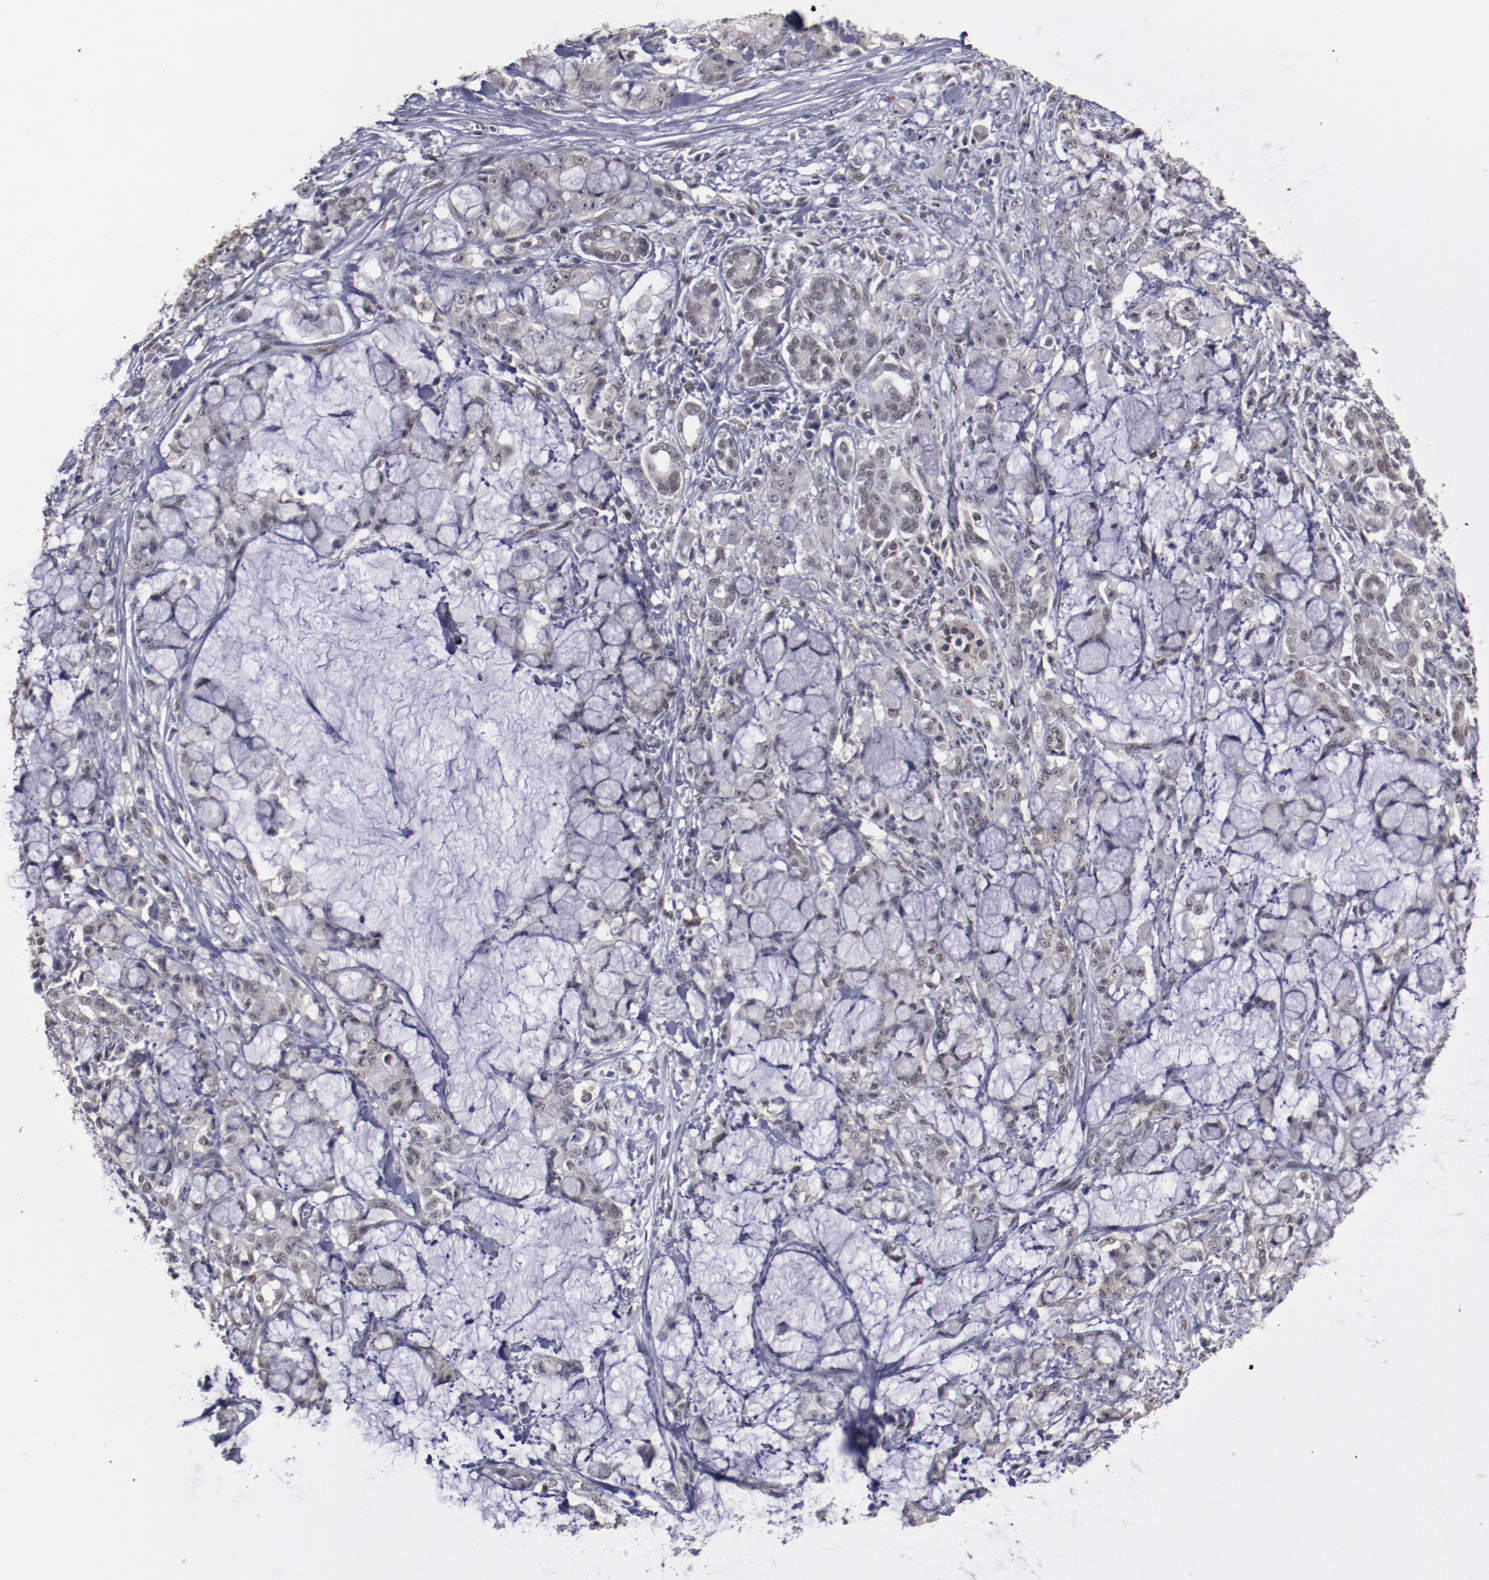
{"staining": {"intensity": "weak", "quantity": "25%-75%", "location": "nuclear"}, "tissue": "pancreatic cancer", "cell_type": "Tumor cells", "image_type": "cancer", "snomed": [{"axis": "morphology", "description": "Adenocarcinoma, NOS"}, {"axis": "topography", "description": "Pancreas"}], "caption": "Immunohistochemistry image of neoplastic tissue: human pancreatic adenocarcinoma stained using IHC exhibits low levels of weak protein expression localized specifically in the nuclear of tumor cells, appearing as a nuclear brown color.", "gene": "ARNT", "patient": {"sex": "female", "age": 73}}